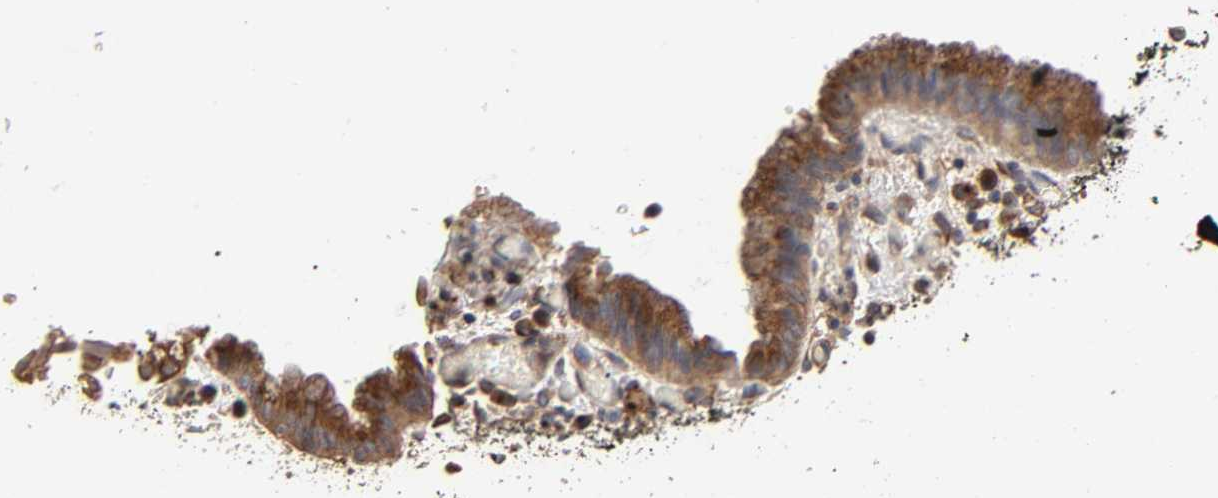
{"staining": {"intensity": "moderate", "quantity": ">75%", "location": "cytoplasmic/membranous"}, "tissue": "liver cancer", "cell_type": "Tumor cells", "image_type": "cancer", "snomed": [{"axis": "morphology", "description": "Cholangiocarcinoma"}, {"axis": "topography", "description": "Liver"}], "caption": "The image exhibits immunohistochemical staining of liver cholangiocarcinoma. There is moderate cytoplasmic/membranous positivity is present in approximately >75% of tumor cells.", "gene": "GNPTG", "patient": {"sex": "male", "age": 58}}